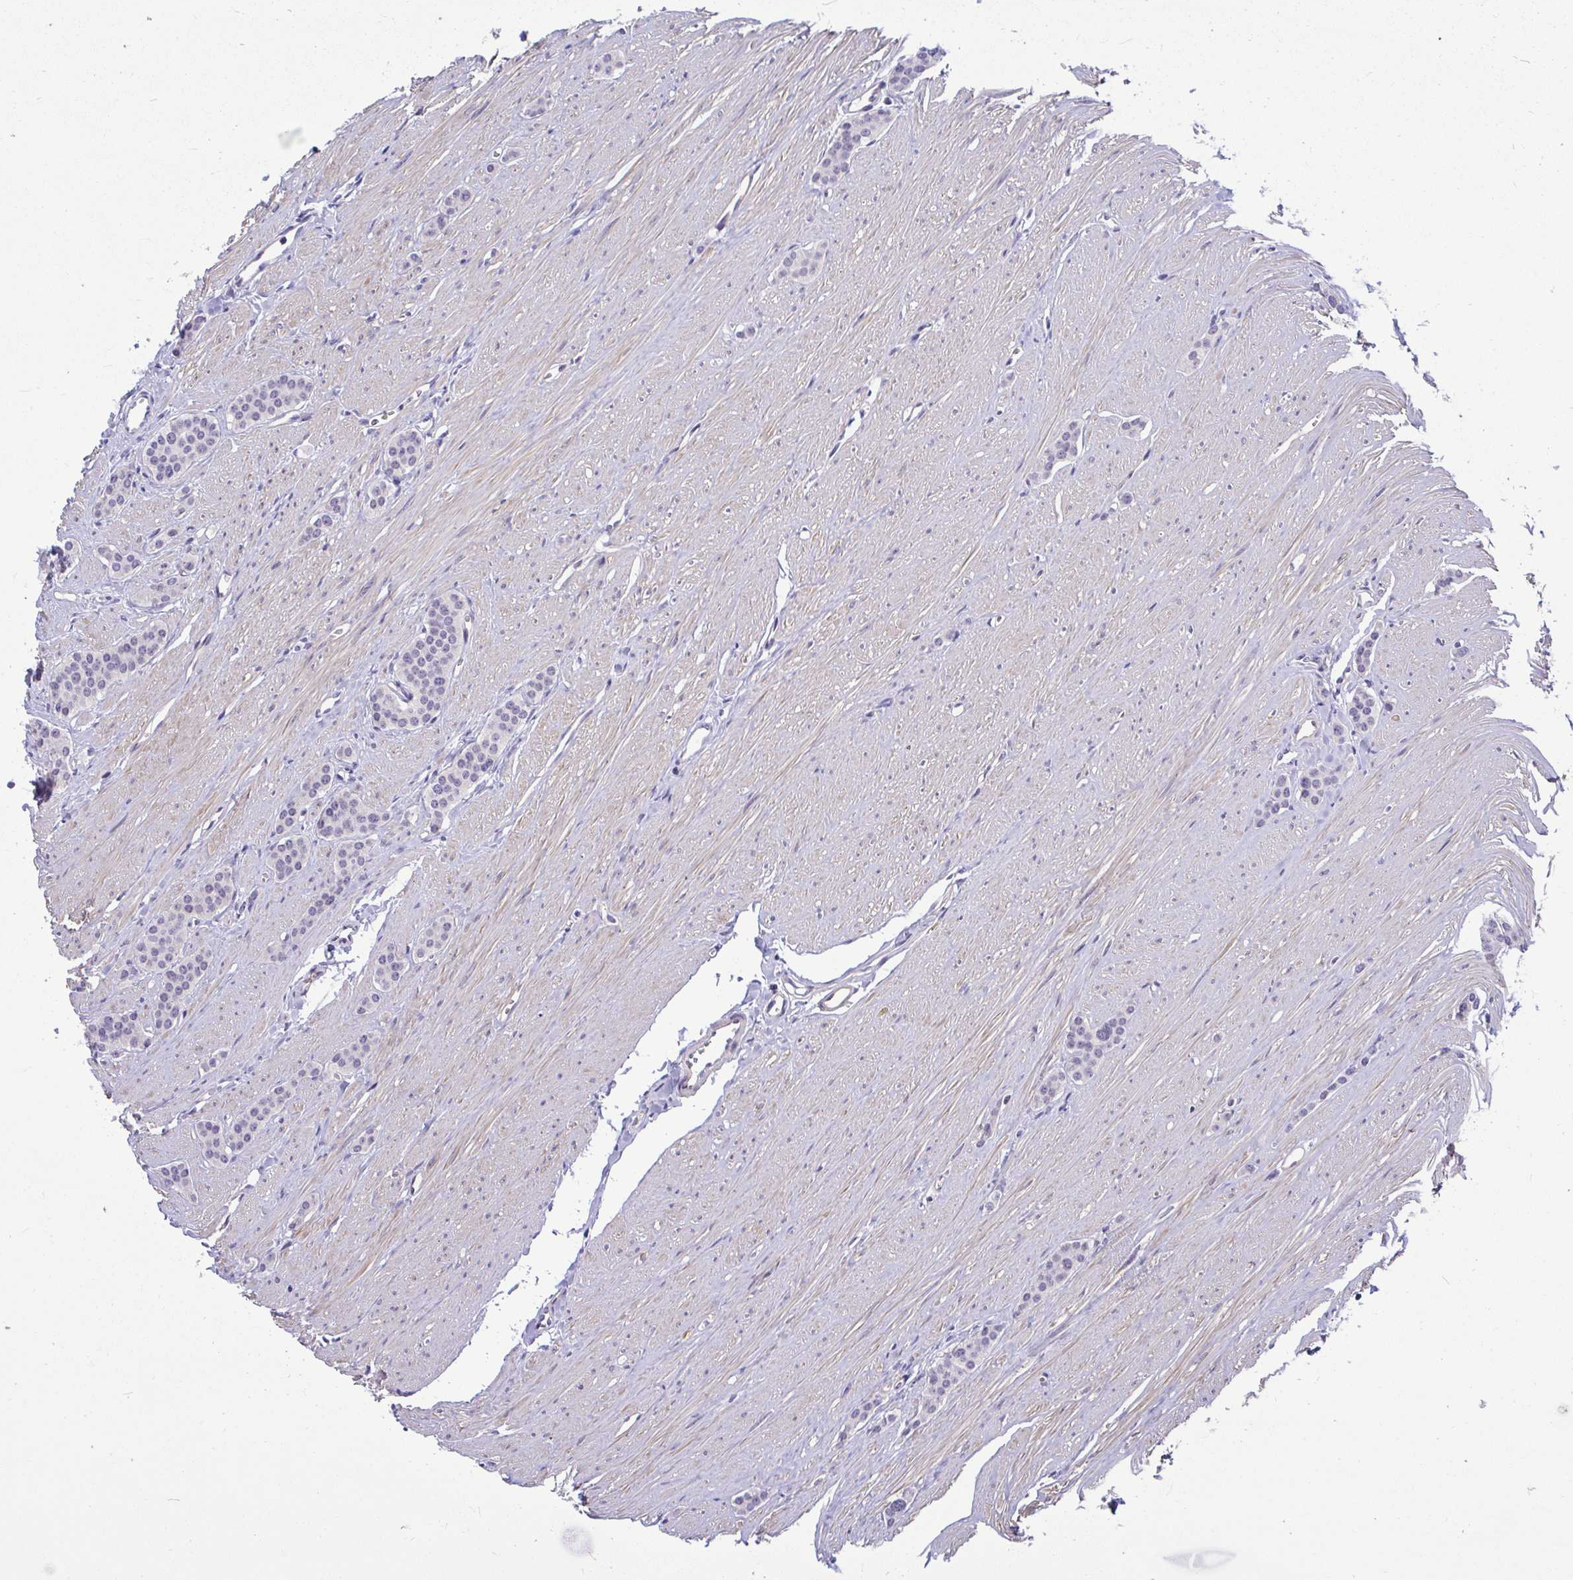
{"staining": {"intensity": "negative", "quantity": "none", "location": "none"}, "tissue": "carcinoid", "cell_type": "Tumor cells", "image_type": "cancer", "snomed": [{"axis": "morphology", "description": "Carcinoid, malignant, NOS"}, {"axis": "topography", "description": "Small intestine"}], "caption": "A high-resolution image shows immunohistochemistry (IHC) staining of carcinoid, which demonstrates no significant staining in tumor cells. The staining was performed using DAB (3,3'-diaminobenzidine) to visualize the protein expression in brown, while the nuclei were stained in blue with hematoxylin (Magnification: 20x).", "gene": "SLC25A51", "patient": {"sex": "male", "age": 60}}